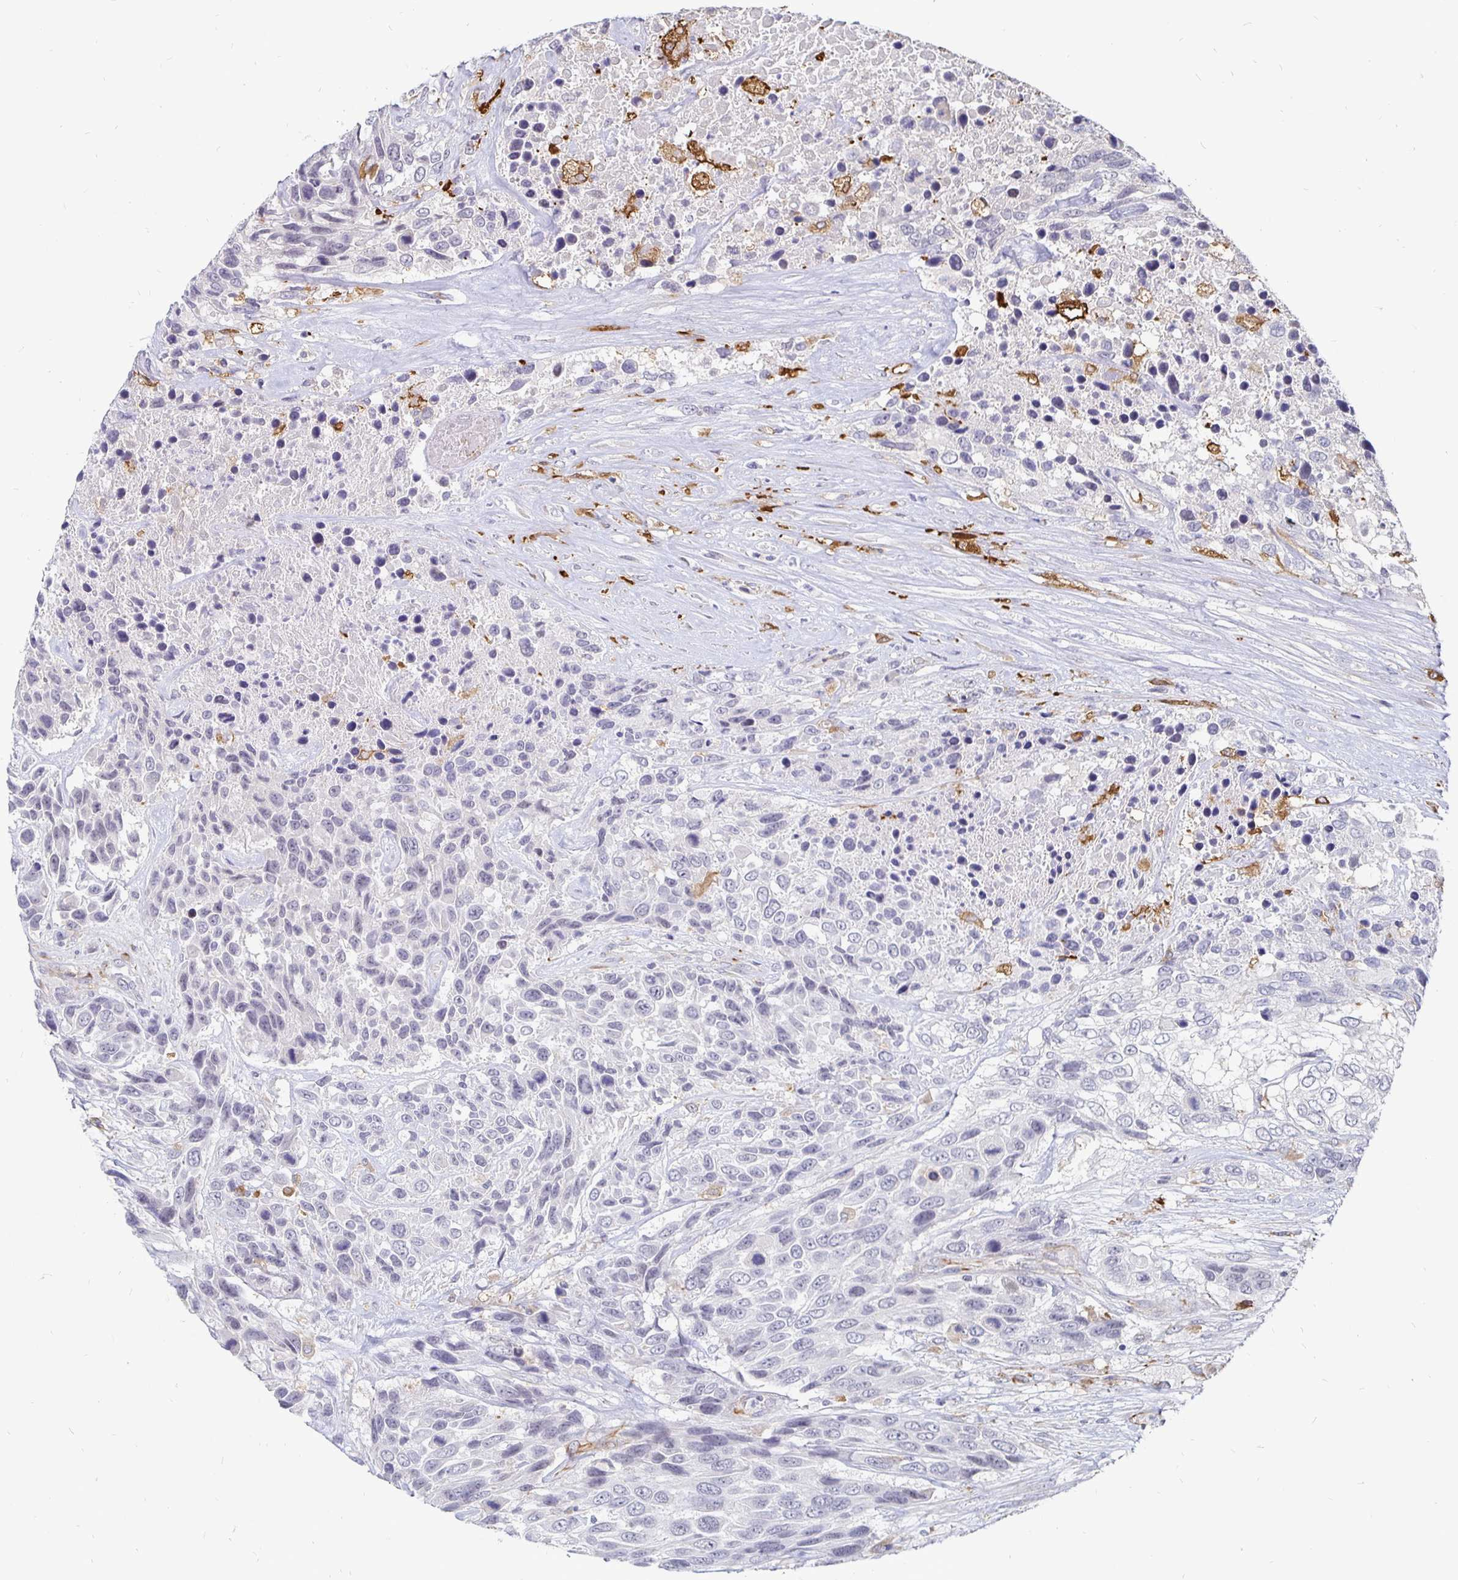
{"staining": {"intensity": "negative", "quantity": "none", "location": "none"}, "tissue": "urothelial cancer", "cell_type": "Tumor cells", "image_type": "cancer", "snomed": [{"axis": "morphology", "description": "Urothelial carcinoma, High grade"}, {"axis": "topography", "description": "Urinary bladder"}], "caption": "Immunohistochemical staining of high-grade urothelial carcinoma shows no significant expression in tumor cells. (Stains: DAB immunohistochemistry (IHC) with hematoxylin counter stain, Microscopy: brightfield microscopy at high magnification).", "gene": "CCDC85A", "patient": {"sex": "female", "age": 70}}